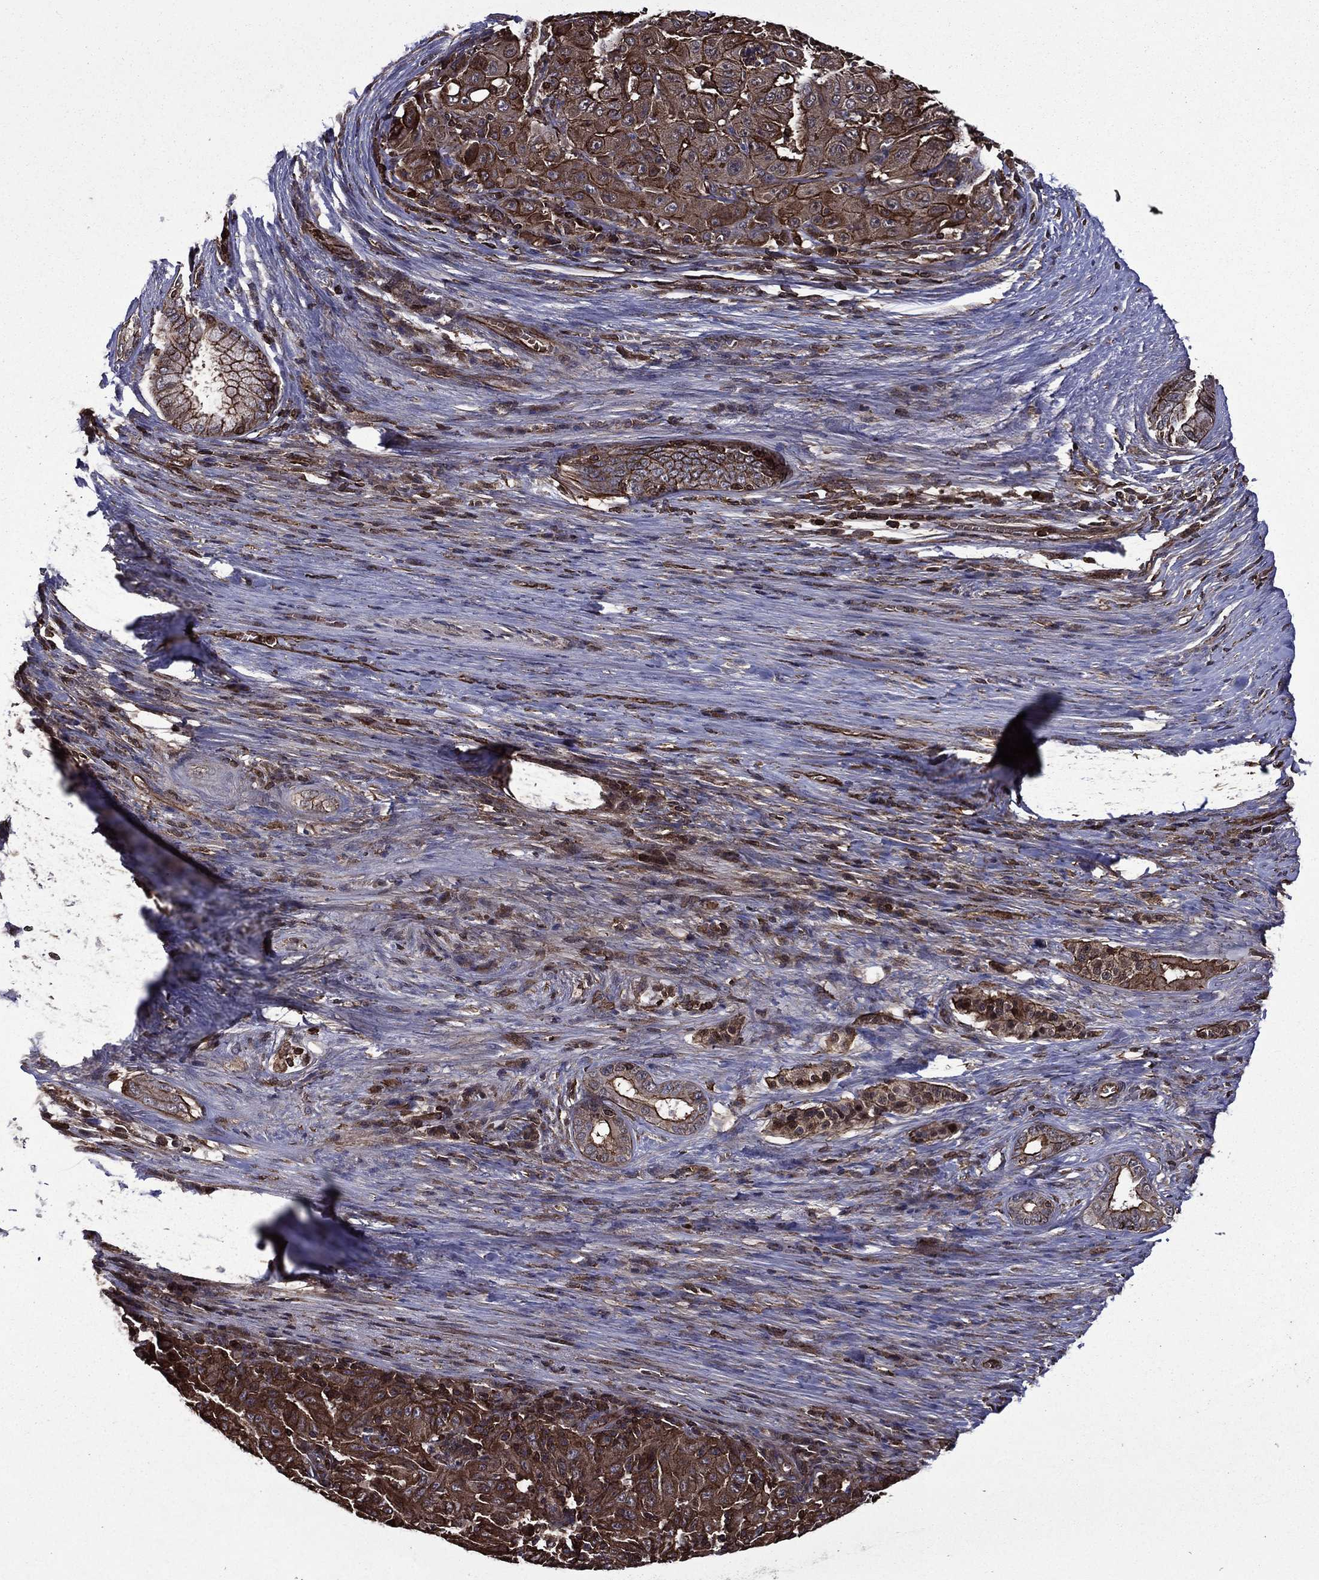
{"staining": {"intensity": "strong", "quantity": ">75%", "location": "cytoplasmic/membranous"}, "tissue": "pancreatic cancer", "cell_type": "Tumor cells", "image_type": "cancer", "snomed": [{"axis": "morphology", "description": "Adenocarcinoma, NOS"}, {"axis": "topography", "description": "Pancreas"}], "caption": "There is high levels of strong cytoplasmic/membranous staining in tumor cells of pancreatic cancer (adenocarcinoma), as demonstrated by immunohistochemical staining (brown color).", "gene": "PLPP3", "patient": {"sex": "male", "age": 63}}